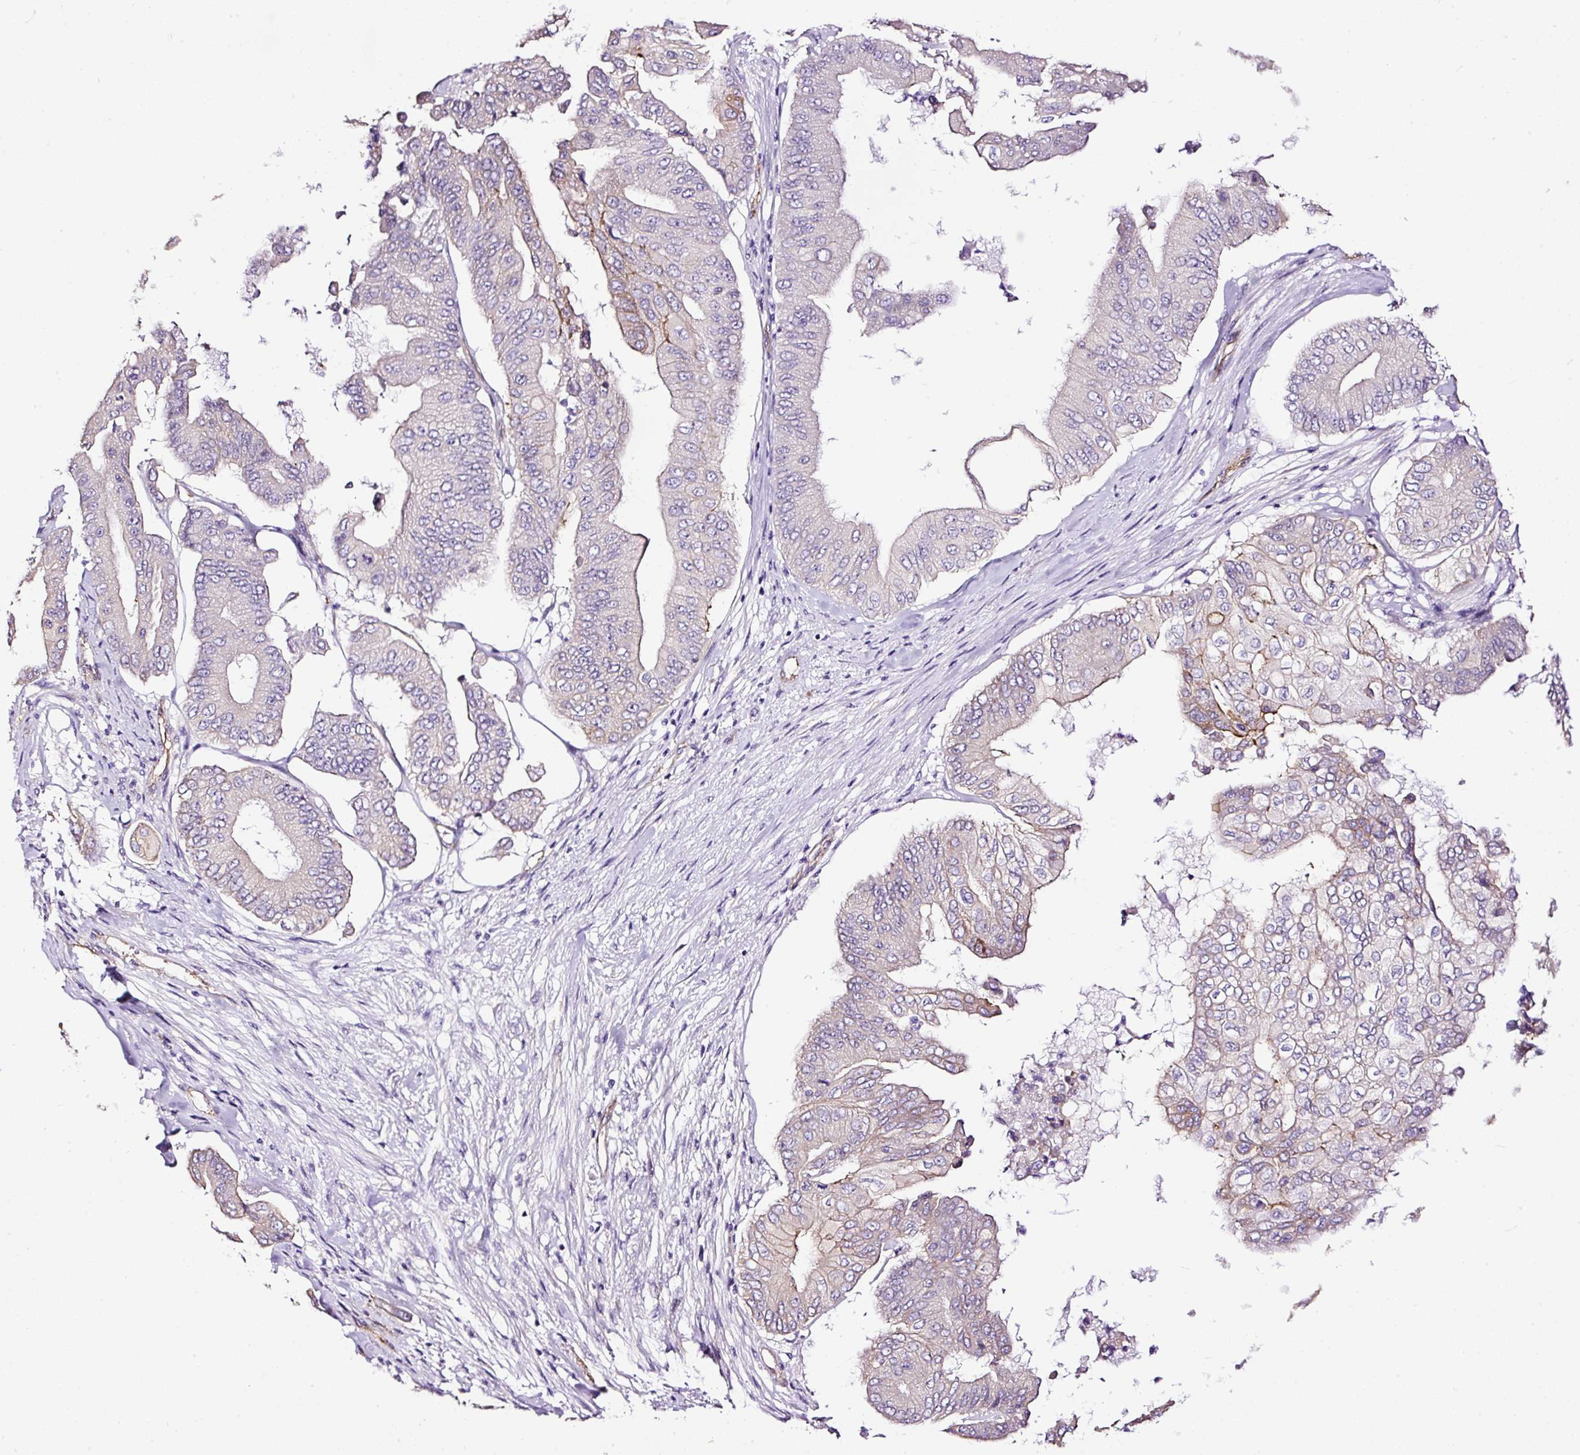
{"staining": {"intensity": "weak", "quantity": "<25%", "location": "cytoplasmic/membranous"}, "tissue": "pancreatic cancer", "cell_type": "Tumor cells", "image_type": "cancer", "snomed": [{"axis": "morphology", "description": "Adenocarcinoma, NOS"}, {"axis": "topography", "description": "Pancreas"}], "caption": "An immunohistochemistry (IHC) image of pancreatic adenocarcinoma is shown. There is no staining in tumor cells of pancreatic adenocarcinoma.", "gene": "MAGEB16", "patient": {"sex": "female", "age": 77}}